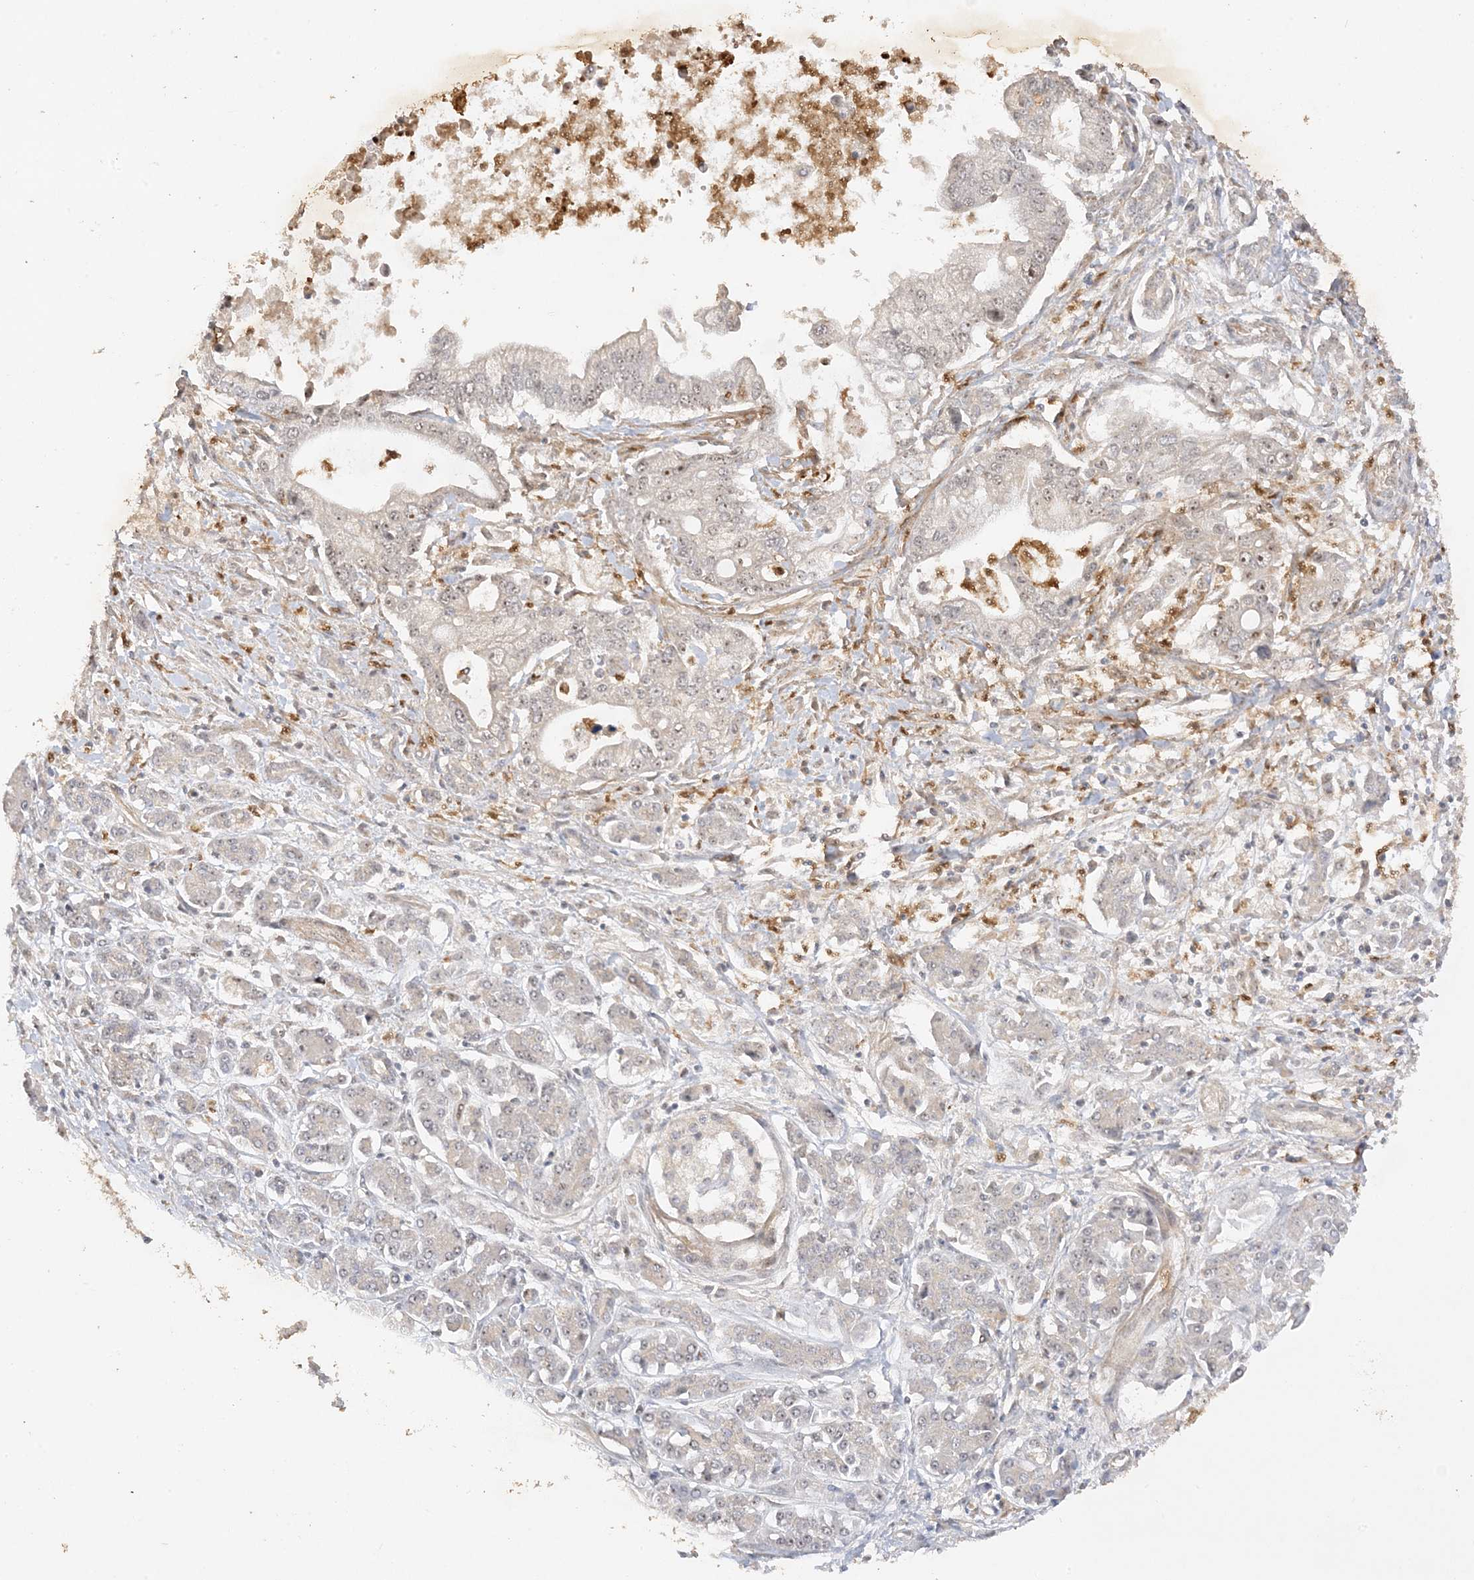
{"staining": {"intensity": "weak", "quantity": "<25%", "location": "nuclear"}, "tissue": "pancreatic cancer", "cell_type": "Tumor cells", "image_type": "cancer", "snomed": [{"axis": "morphology", "description": "Adenocarcinoma, NOS"}, {"axis": "topography", "description": "Pancreas"}], "caption": "DAB immunohistochemical staining of pancreatic cancer shows no significant positivity in tumor cells.", "gene": "DDX18", "patient": {"sex": "male", "age": 69}}